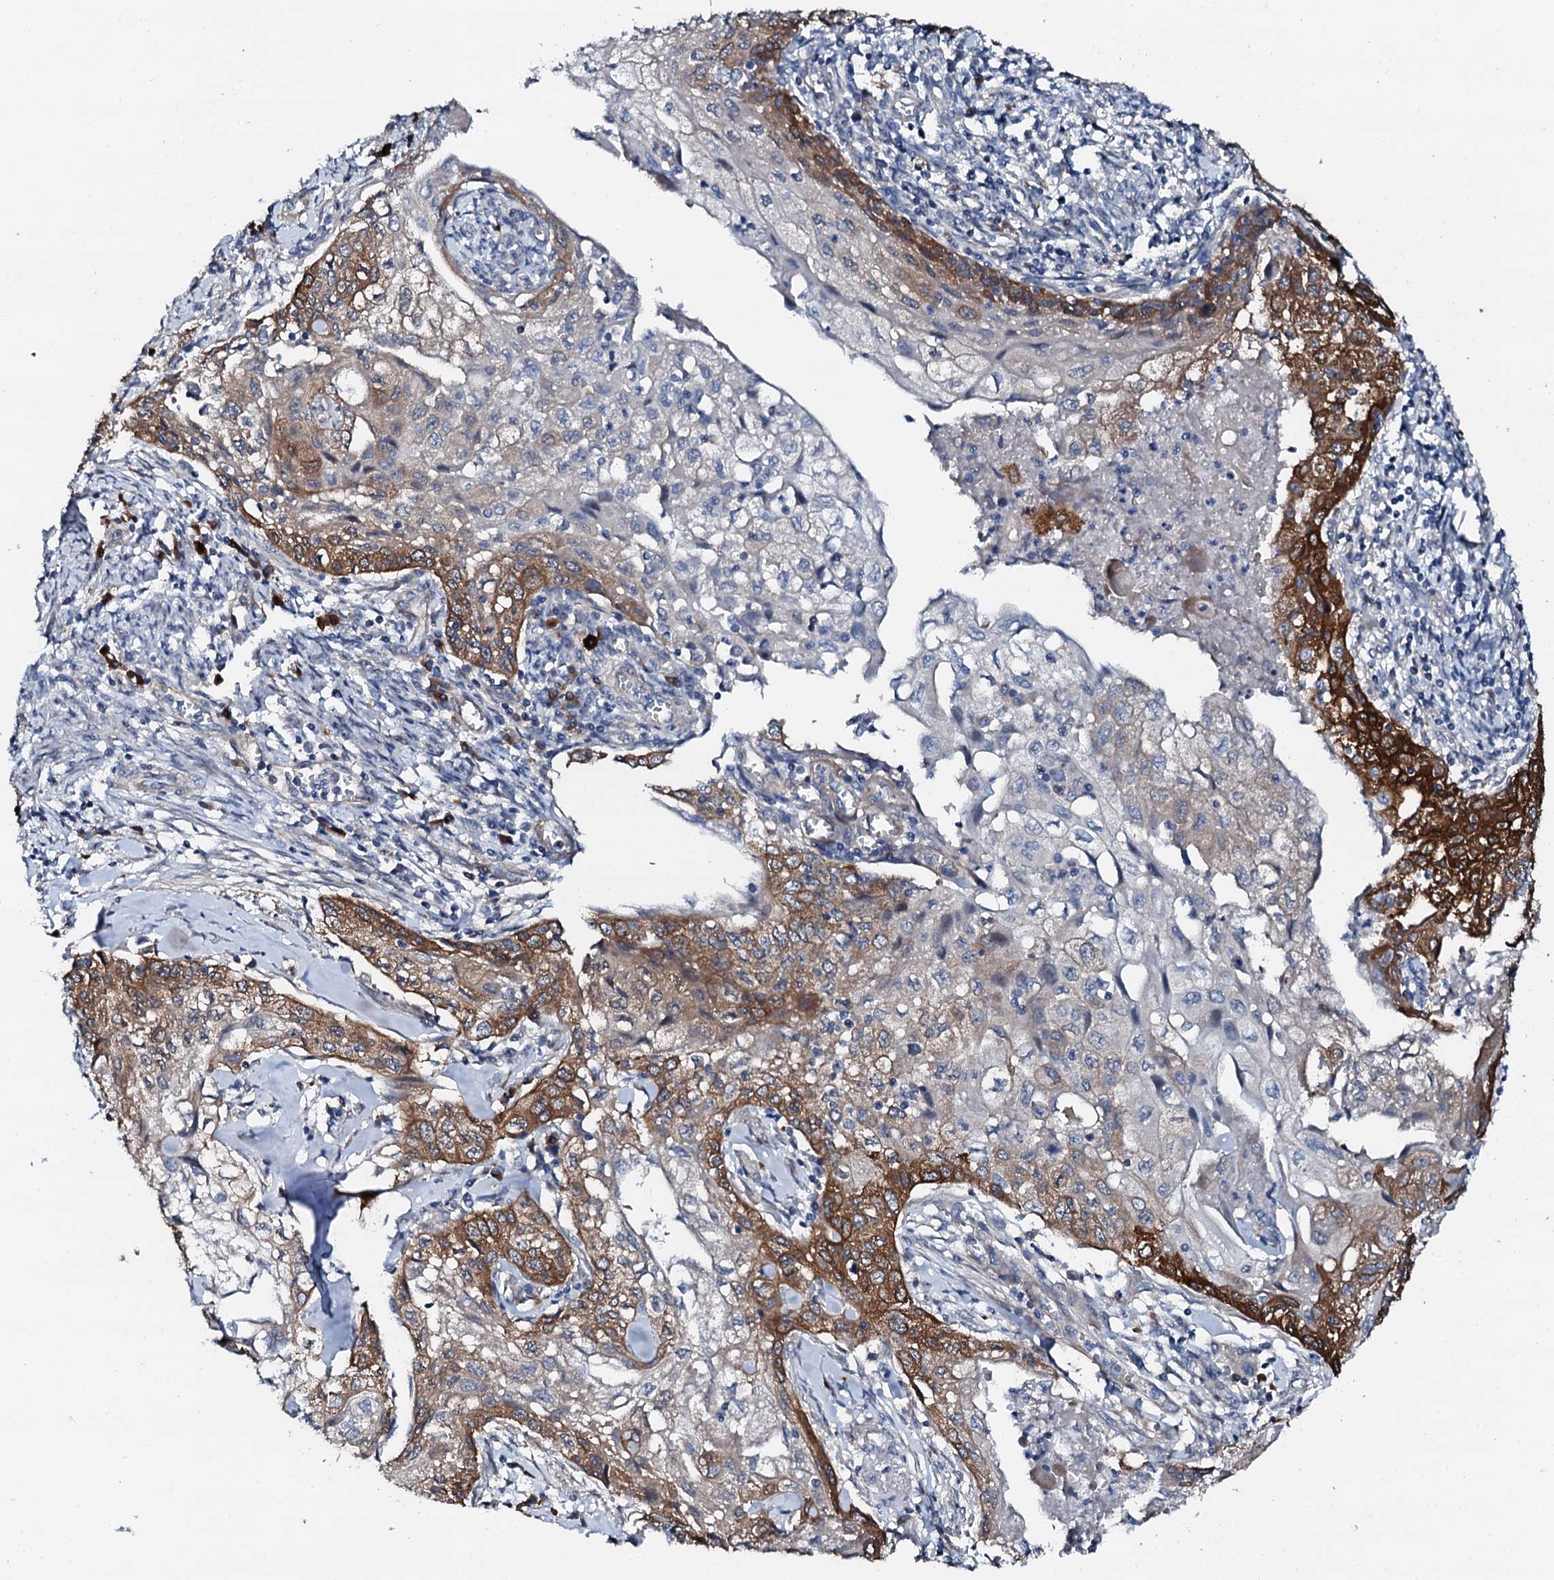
{"staining": {"intensity": "strong", "quantity": "25%-75%", "location": "cytoplasmic/membranous"}, "tissue": "cervical cancer", "cell_type": "Tumor cells", "image_type": "cancer", "snomed": [{"axis": "morphology", "description": "Squamous cell carcinoma, NOS"}, {"axis": "topography", "description": "Cervix"}], "caption": "This is a photomicrograph of immunohistochemistry (IHC) staining of cervical cancer, which shows strong positivity in the cytoplasmic/membranous of tumor cells.", "gene": "GFOD2", "patient": {"sex": "female", "age": 67}}